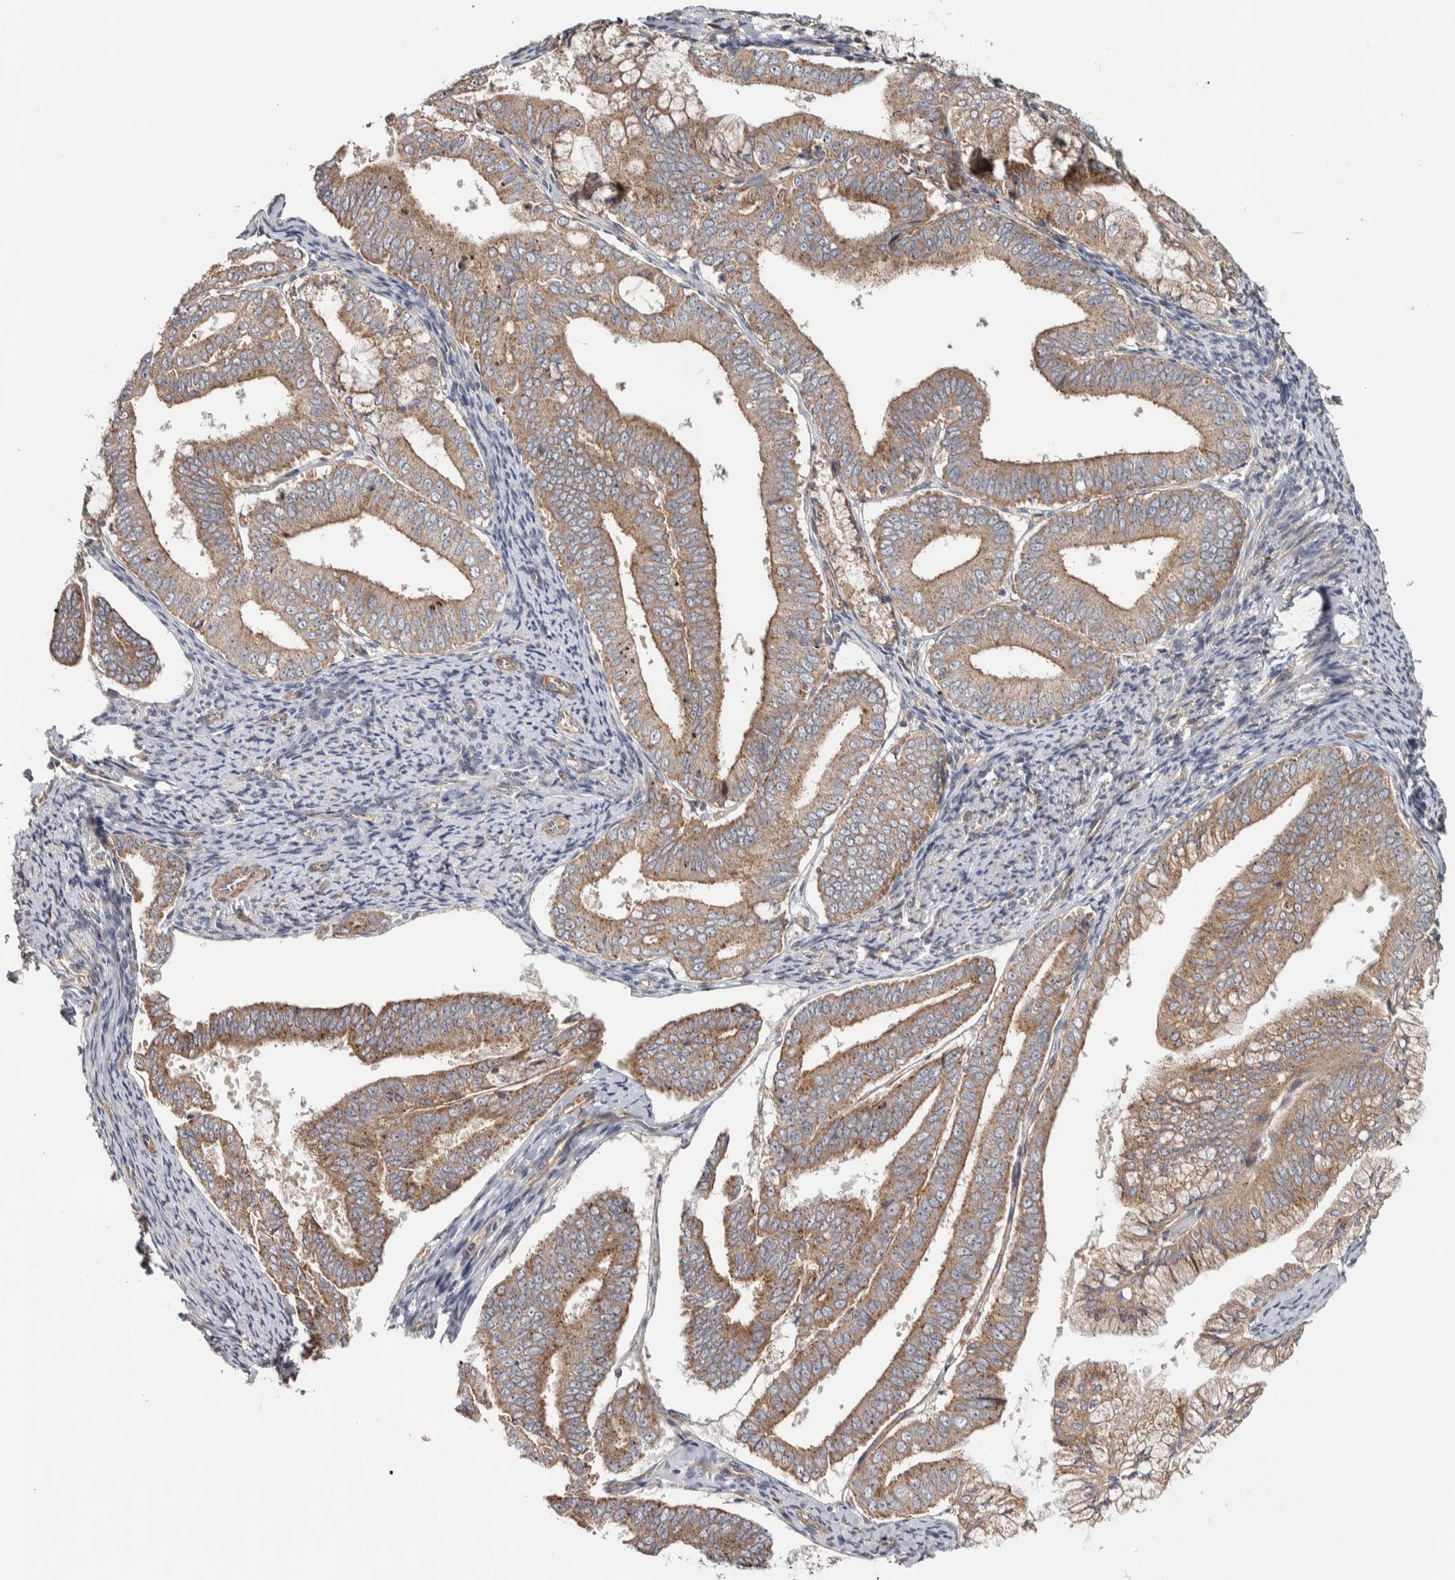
{"staining": {"intensity": "moderate", "quantity": ">75%", "location": "cytoplasmic/membranous"}, "tissue": "endometrial cancer", "cell_type": "Tumor cells", "image_type": "cancer", "snomed": [{"axis": "morphology", "description": "Adenocarcinoma, NOS"}, {"axis": "topography", "description": "Endometrium"}], "caption": "The immunohistochemical stain labels moderate cytoplasmic/membranous positivity in tumor cells of endometrial cancer (adenocarcinoma) tissue. The staining was performed using DAB (3,3'-diaminobenzidine), with brown indicating positive protein expression. Nuclei are stained blue with hematoxylin.", "gene": "CHMP4C", "patient": {"sex": "female", "age": 63}}